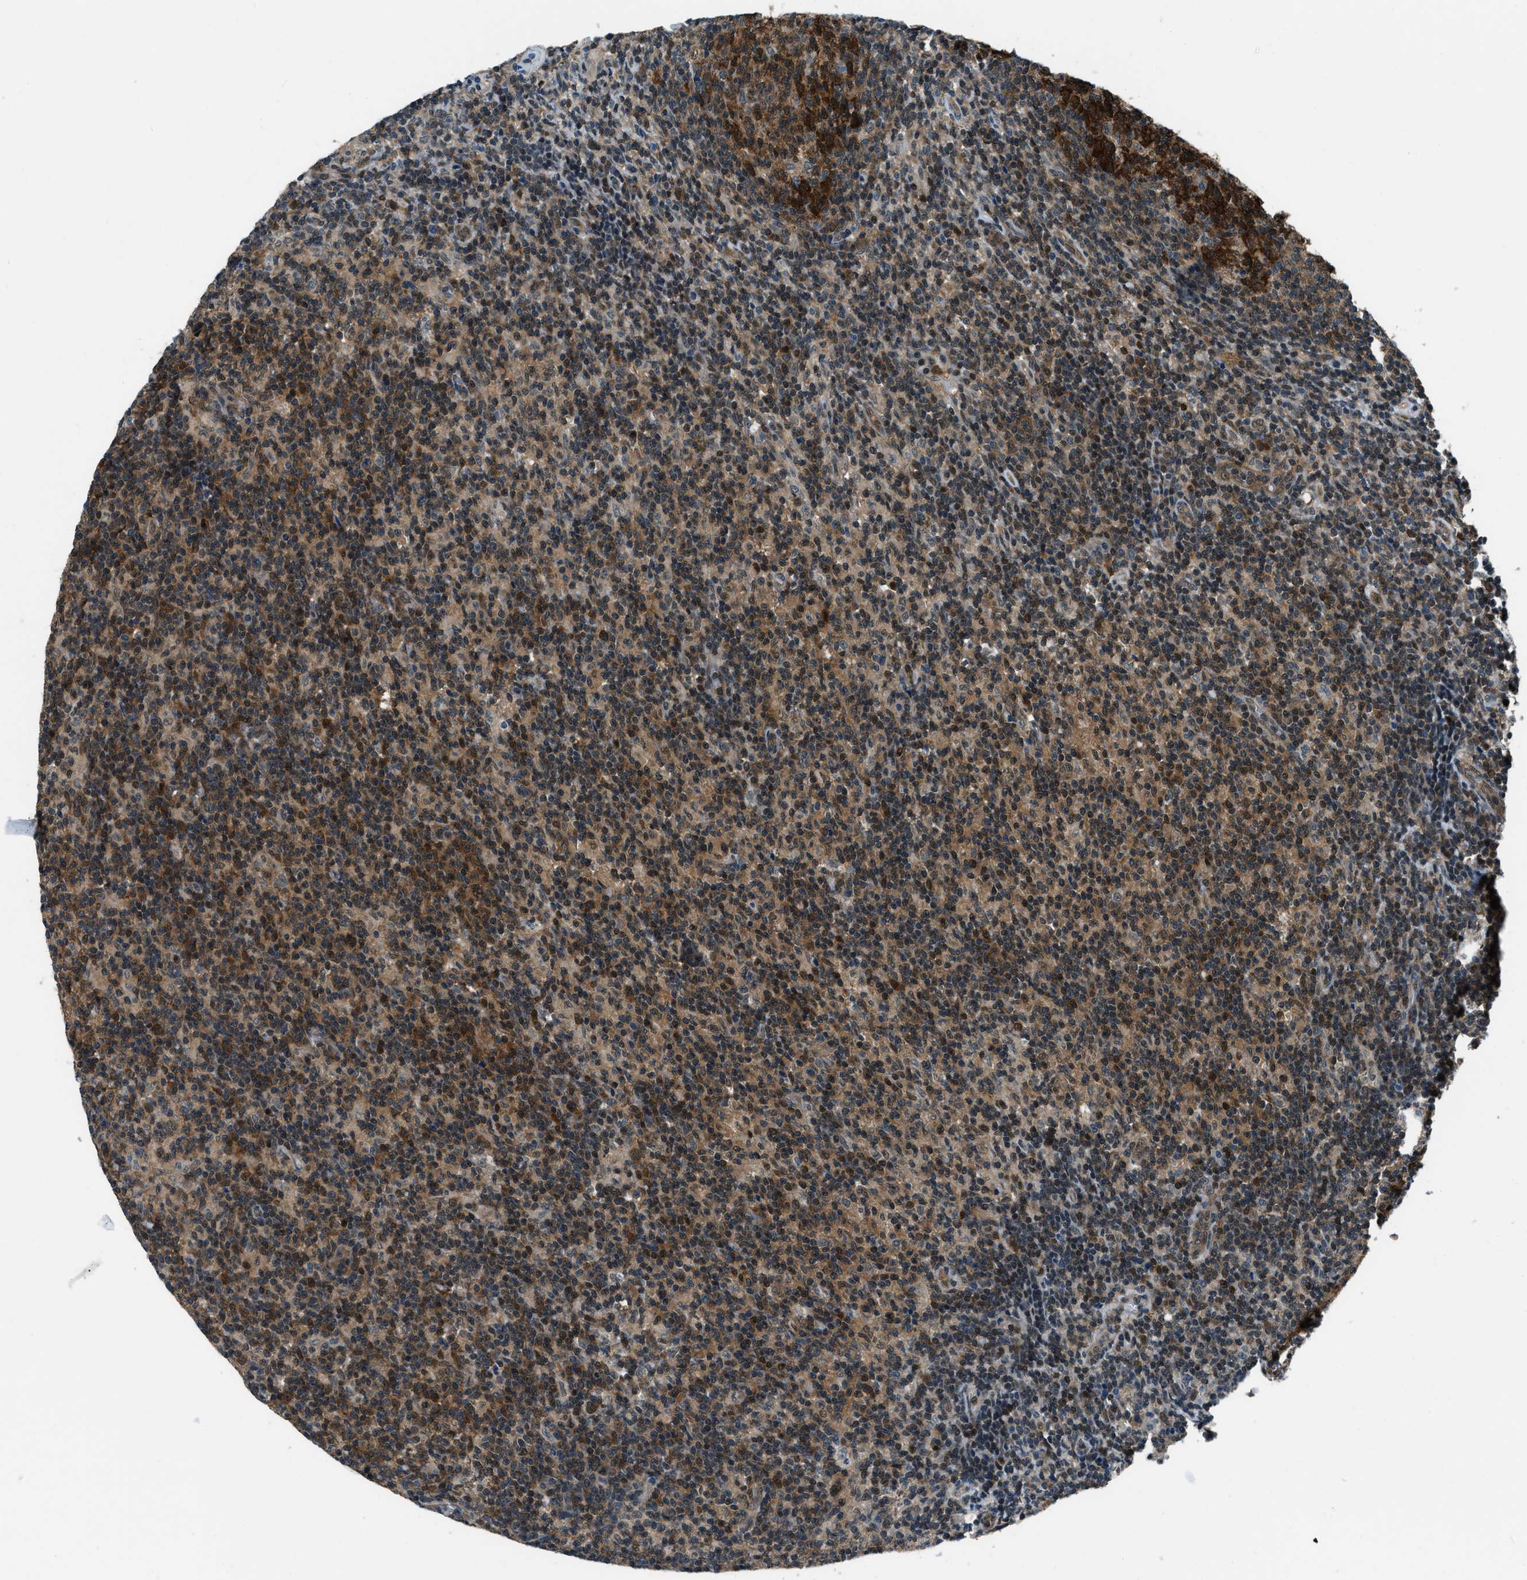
{"staining": {"intensity": "strong", "quantity": ">75%", "location": "cytoplasmic/membranous,nuclear"}, "tissue": "lymph node", "cell_type": "Germinal center cells", "image_type": "normal", "snomed": [{"axis": "morphology", "description": "Normal tissue, NOS"}, {"axis": "morphology", "description": "Inflammation, NOS"}, {"axis": "topography", "description": "Lymph node"}], "caption": "Benign lymph node displays strong cytoplasmic/membranous,nuclear staining in approximately >75% of germinal center cells.", "gene": "NUDCD3", "patient": {"sex": "male", "age": 55}}